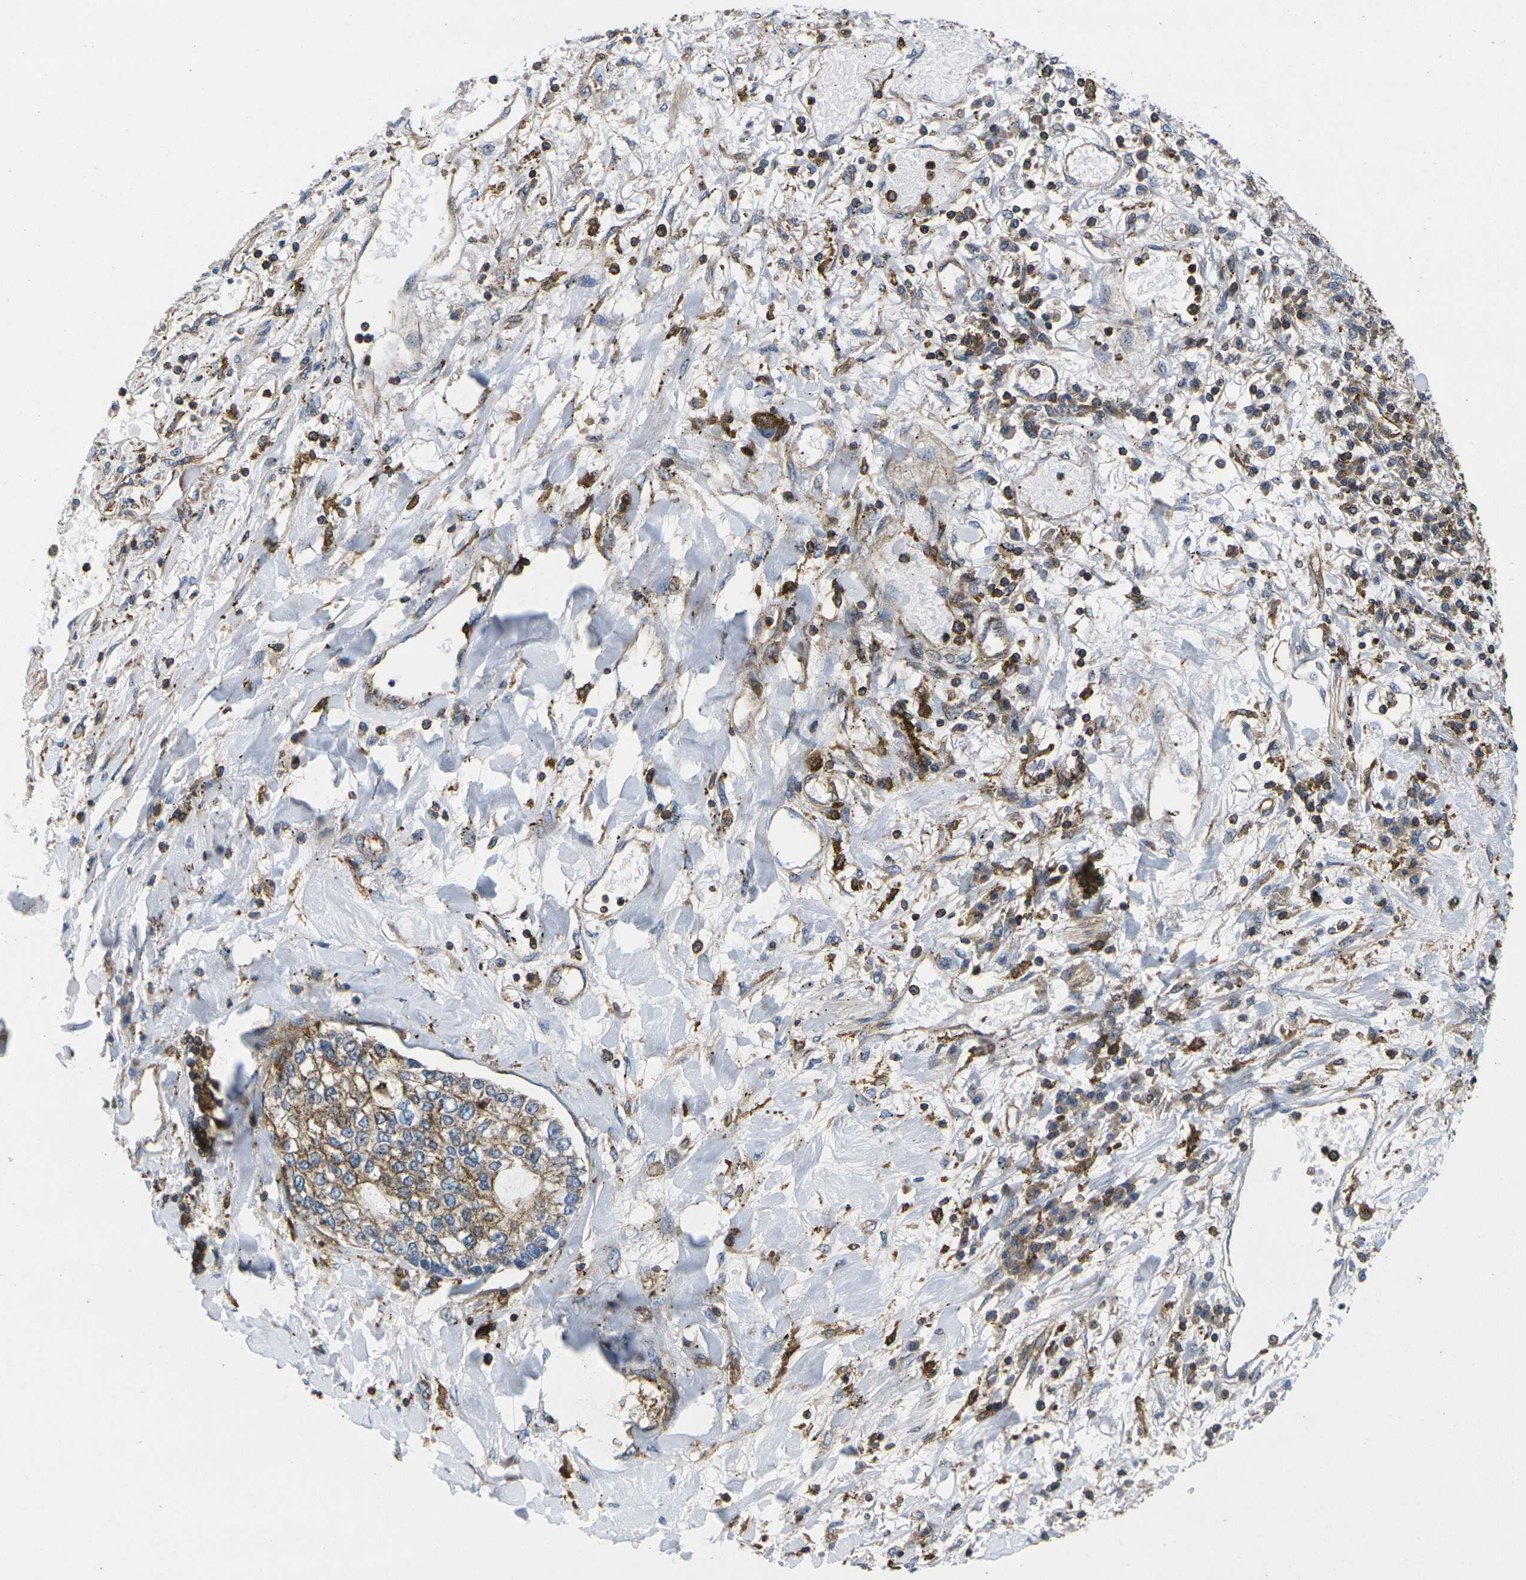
{"staining": {"intensity": "moderate", "quantity": ">75%", "location": "cytoplasmic/membranous"}, "tissue": "lung cancer", "cell_type": "Tumor cells", "image_type": "cancer", "snomed": [{"axis": "morphology", "description": "Adenocarcinoma, NOS"}, {"axis": "topography", "description": "Lung"}], "caption": "This micrograph exhibits immunohistochemistry staining of human lung cancer, with medium moderate cytoplasmic/membranous expression in about >75% of tumor cells.", "gene": "IQGAP1", "patient": {"sex": "male", "age": 49}}